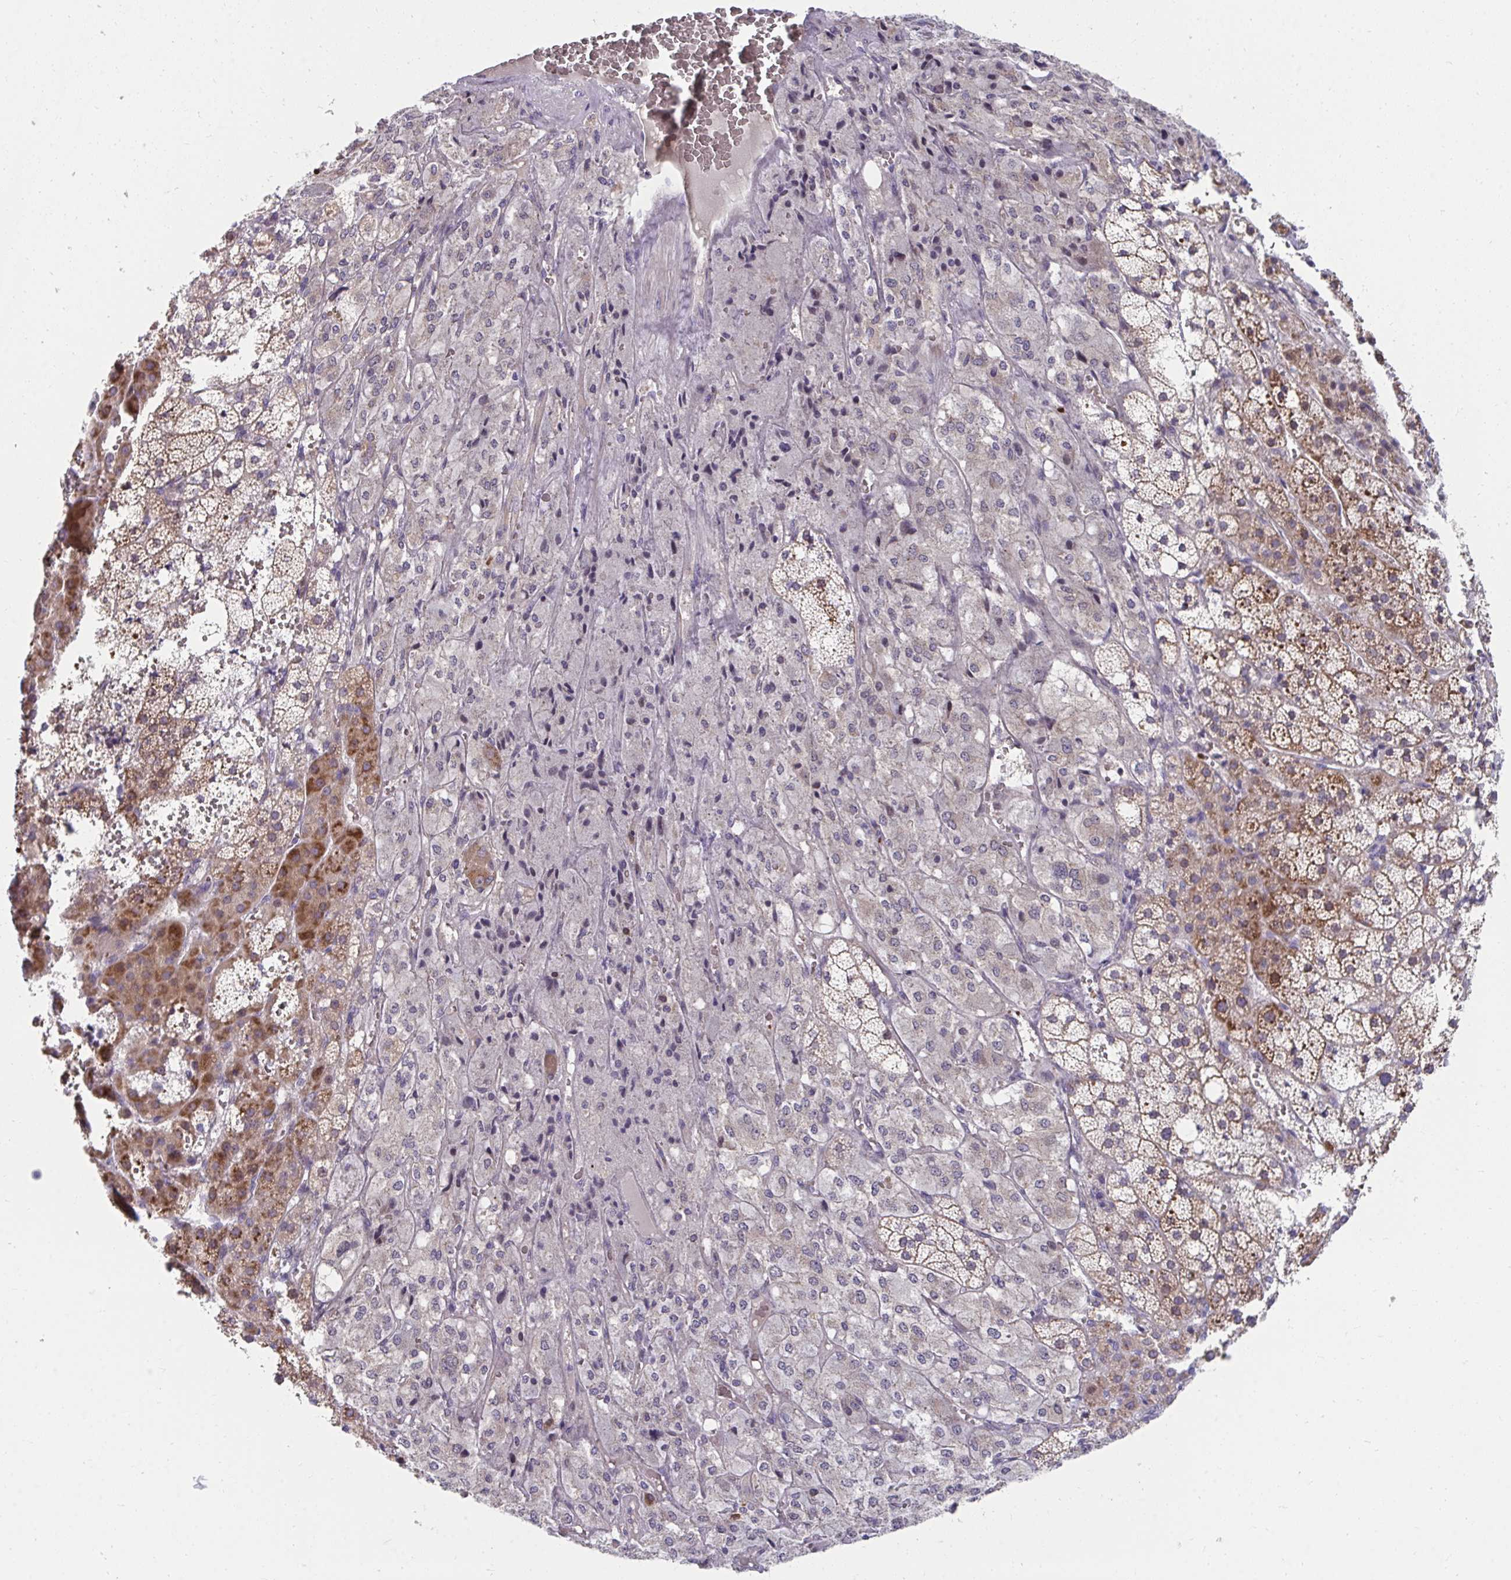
{"staining": {"intensity": "moderate", "quantity": "25%-75%", "location": "cytoplasmic/membranous"}, "tissue": "adrenal gland", "cell_type": "Glandular cells", "image_type": "normal", "snomed": [{"axis": "morphology", "description": "Normal tissue, NOS"}, {"axis": "topography", "description": "Adrenal gland"}], "caption": "Human adrenal gland stained with a brown dye demonstrates moderate cytoplasmic/membranous positive staining in about 25%-75% of glandular cells.", "gene": "SLAMF7", "patient": {"sex": "male", "age": 53}}